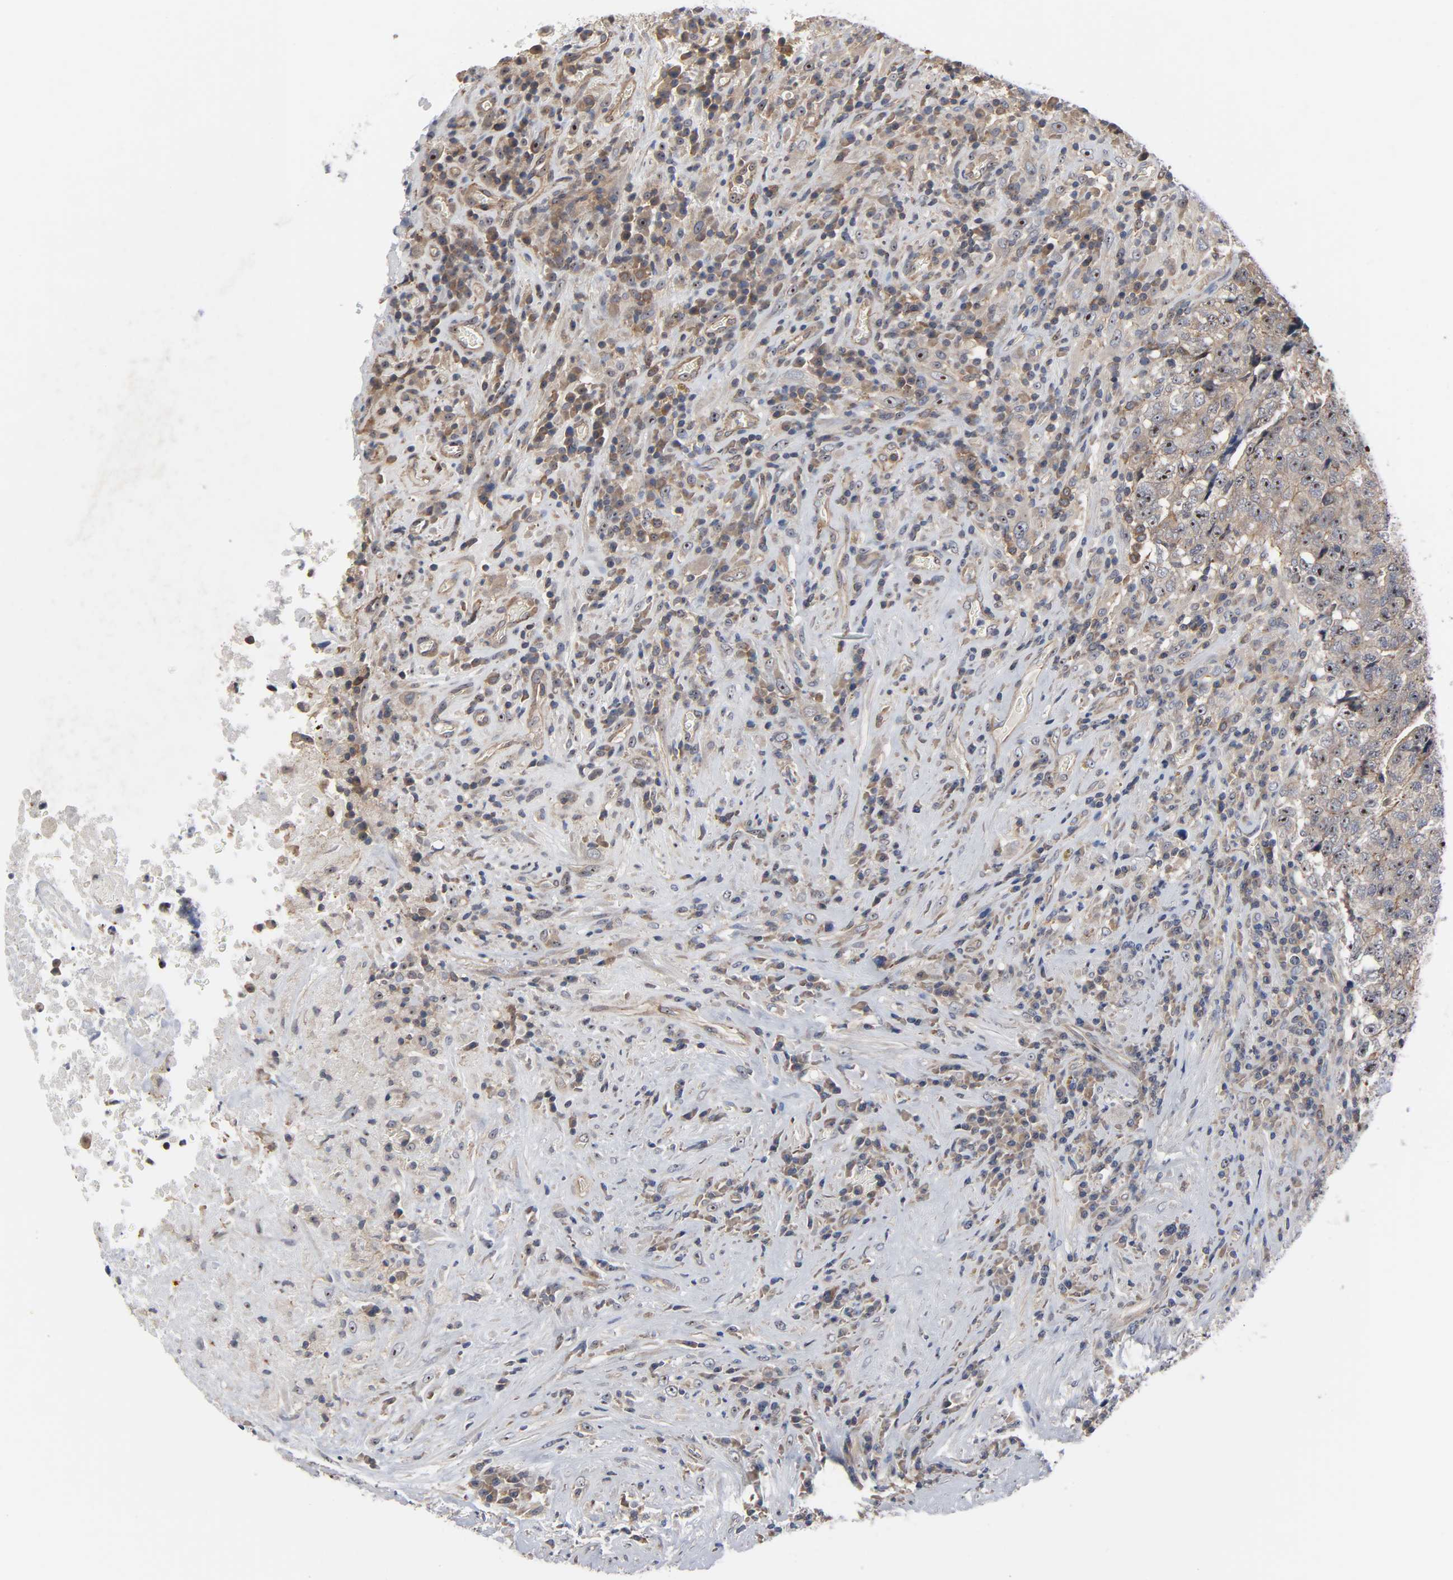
{"staining": {"intensity": "weak", "quantity": ">75%", "location": "cytoplasmic/membranous,nuclear"}, "tissue": "testis cancer", "cell_type": "Tumor cells", "image_type": "cancer", "snomed": [{"axis": "morphology", "description": "Necrosis, NOS"}, {"axis": "morphology", "description": "Carcinoma, Embryonal, NOS"}, {"axis": "topography", "description": "Testis"}], "caption": "Immunohistochemical staining of embryonal carcinoma (testis) exhibits low levels of weak cytoplasmic/membranous and nuclear protein positivity in approximately >75% of tumor cells.", "gene": "DDX10", "patient": {"sex": "male", "age": 19}}